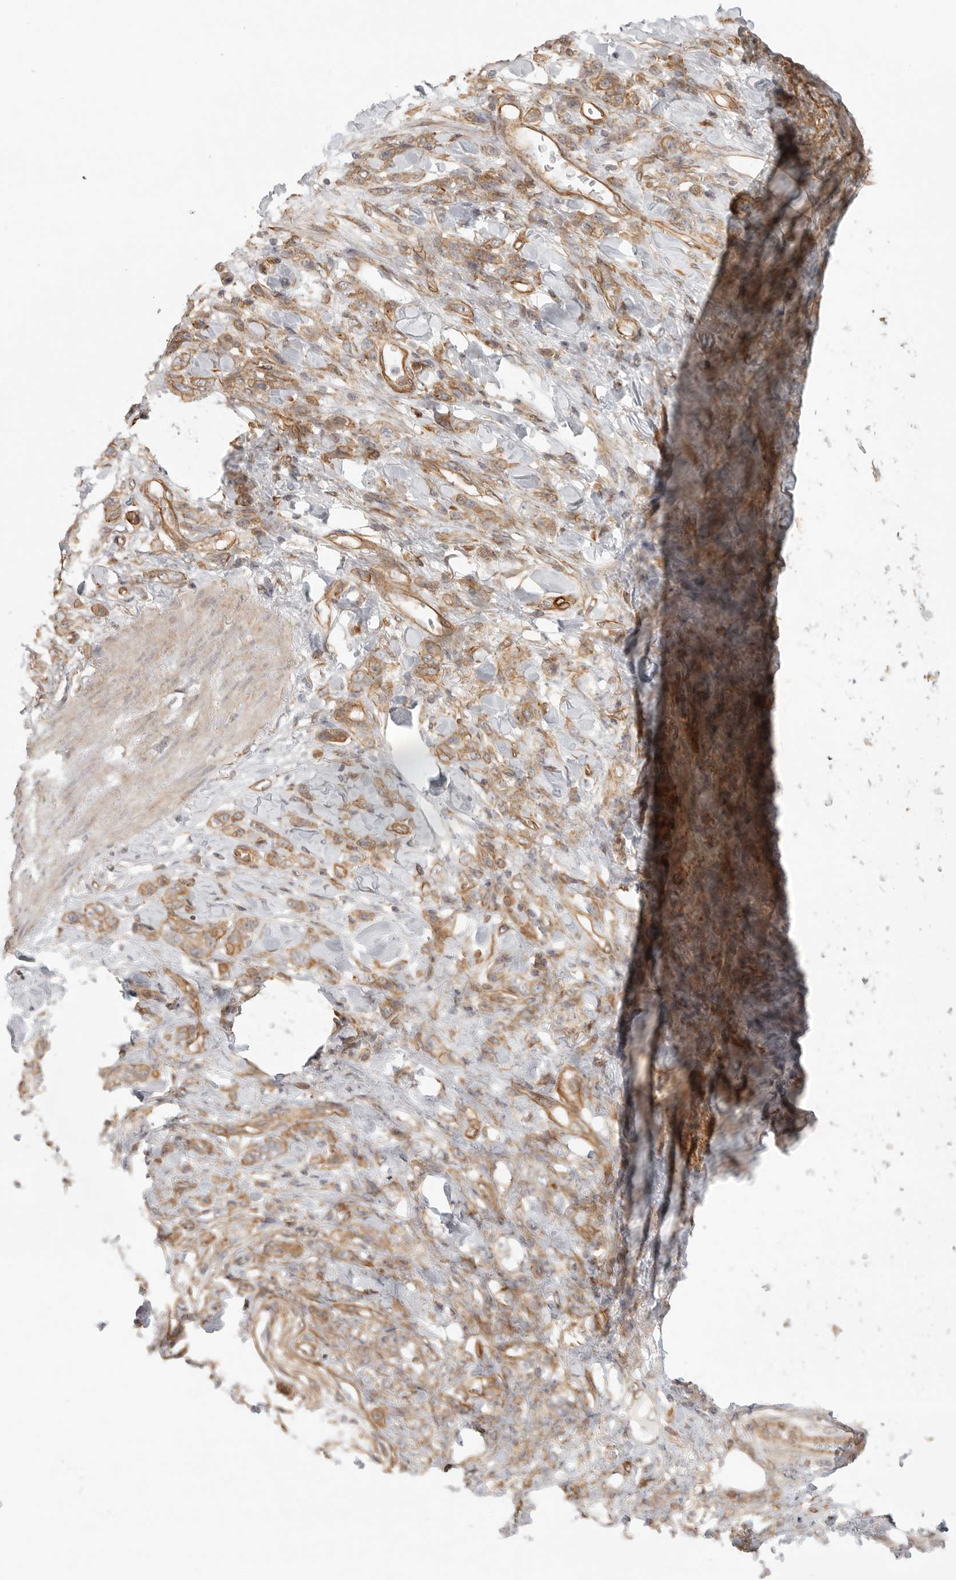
{"staining": {"intensity": "moderate", "quantity": ">75%", "location": "cytoplasmic/membranous"}, "tissue": "stomach cancer", "cell_type": "Tumor cells", "image_type": "cancer", "snomed": [{"axis": "morphology", "description": "Normal tissue, NOS"}, {"axis": "morphology", "description": "Adenocarcinoma, NOS"}, {"axis": "topography", "description": "Stomach"}], "caption": "About >75% of tumor cells in human stomach cancer (adenocarcinoma) display moderate cytoplasmic/membranous protein staining as visualized by brown immunohistochemical staining.", "gene": "ATOH7", "patient": {"sex": "male", "age": 82}}